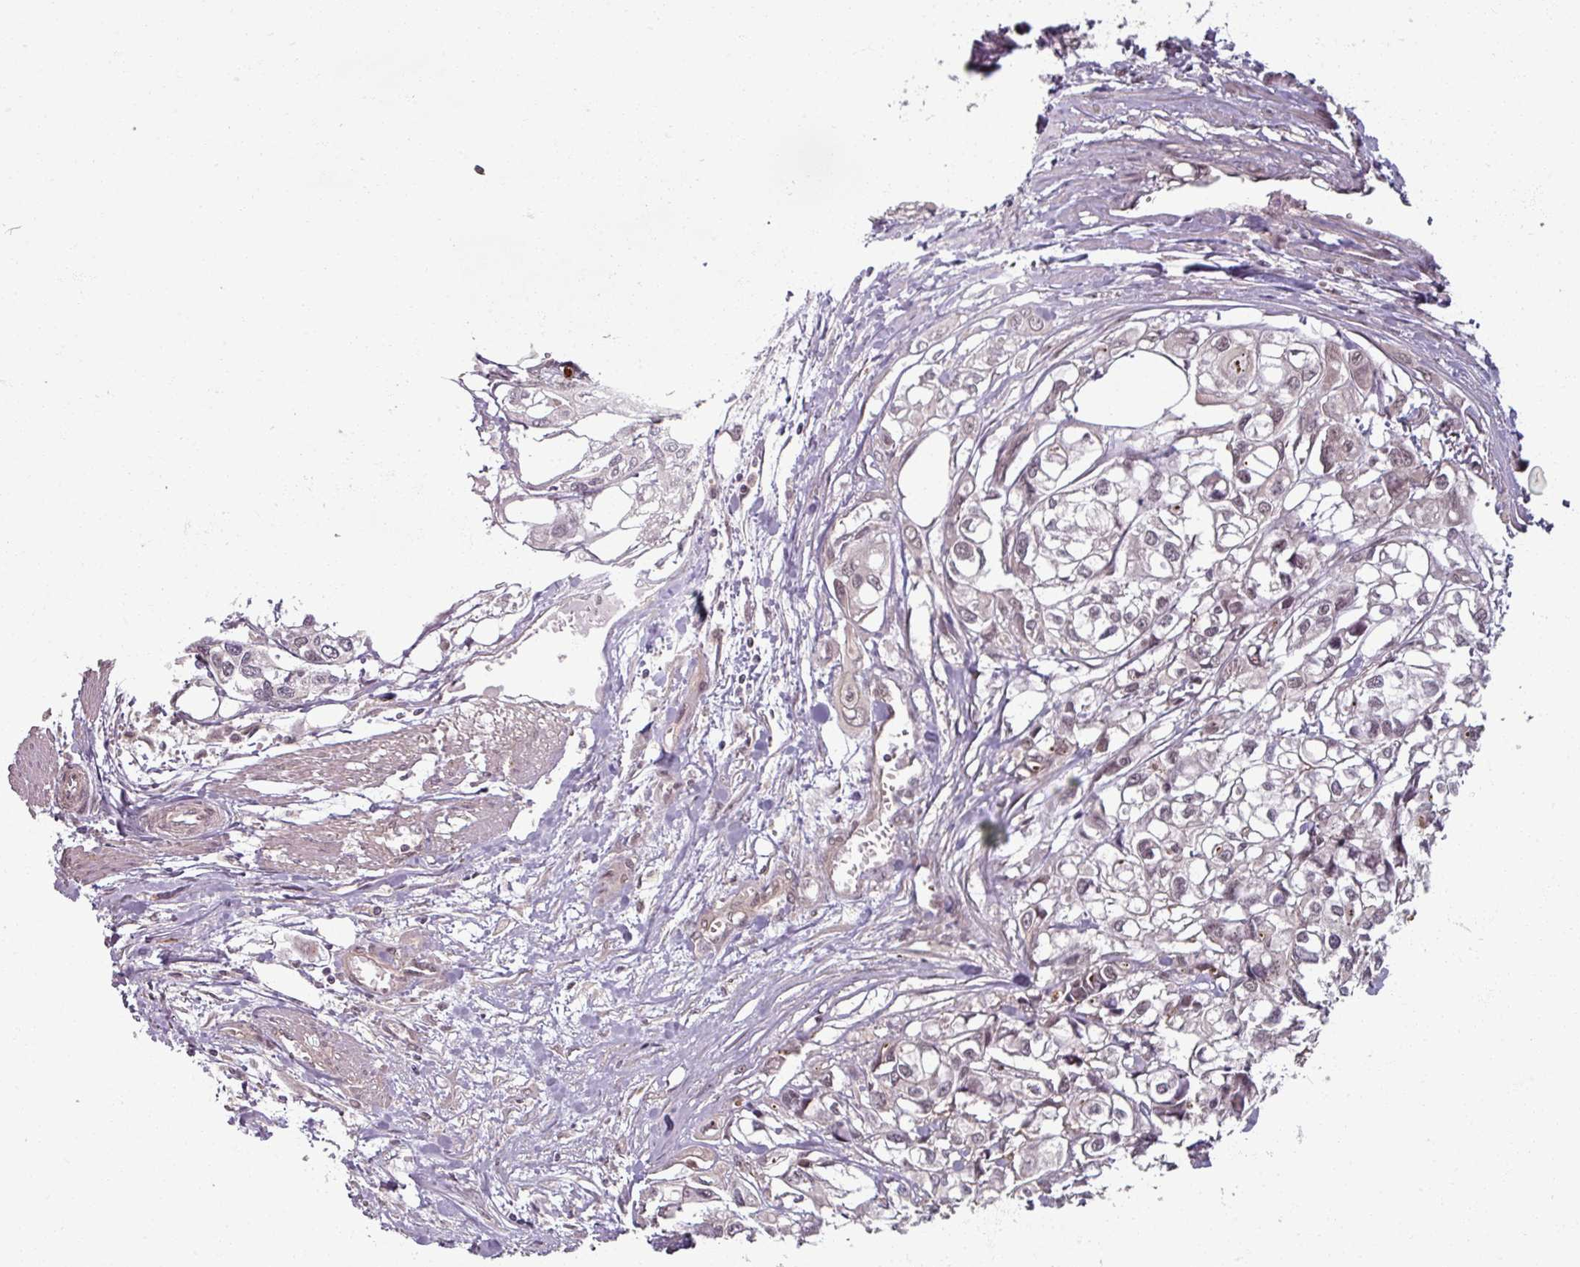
{"staining": {"intensity": "negative", "quantity": "none", "location": "none"}, "tissue": "urothelial cancer", "cell_type": "Tumor cells", "image_type": "cancer", "snomed": [{"axis": "morphology", "description": "Urothelial carcinoma, High grade"}, {"axis": "topography", "description": "Urinary bladder"}], "caption": "This is an IHC histopathology image of urothelial cancer. There is no staining in tumor cells.", "gene": "POLR2G", "patient": {"sex": "male", "age": 67}}